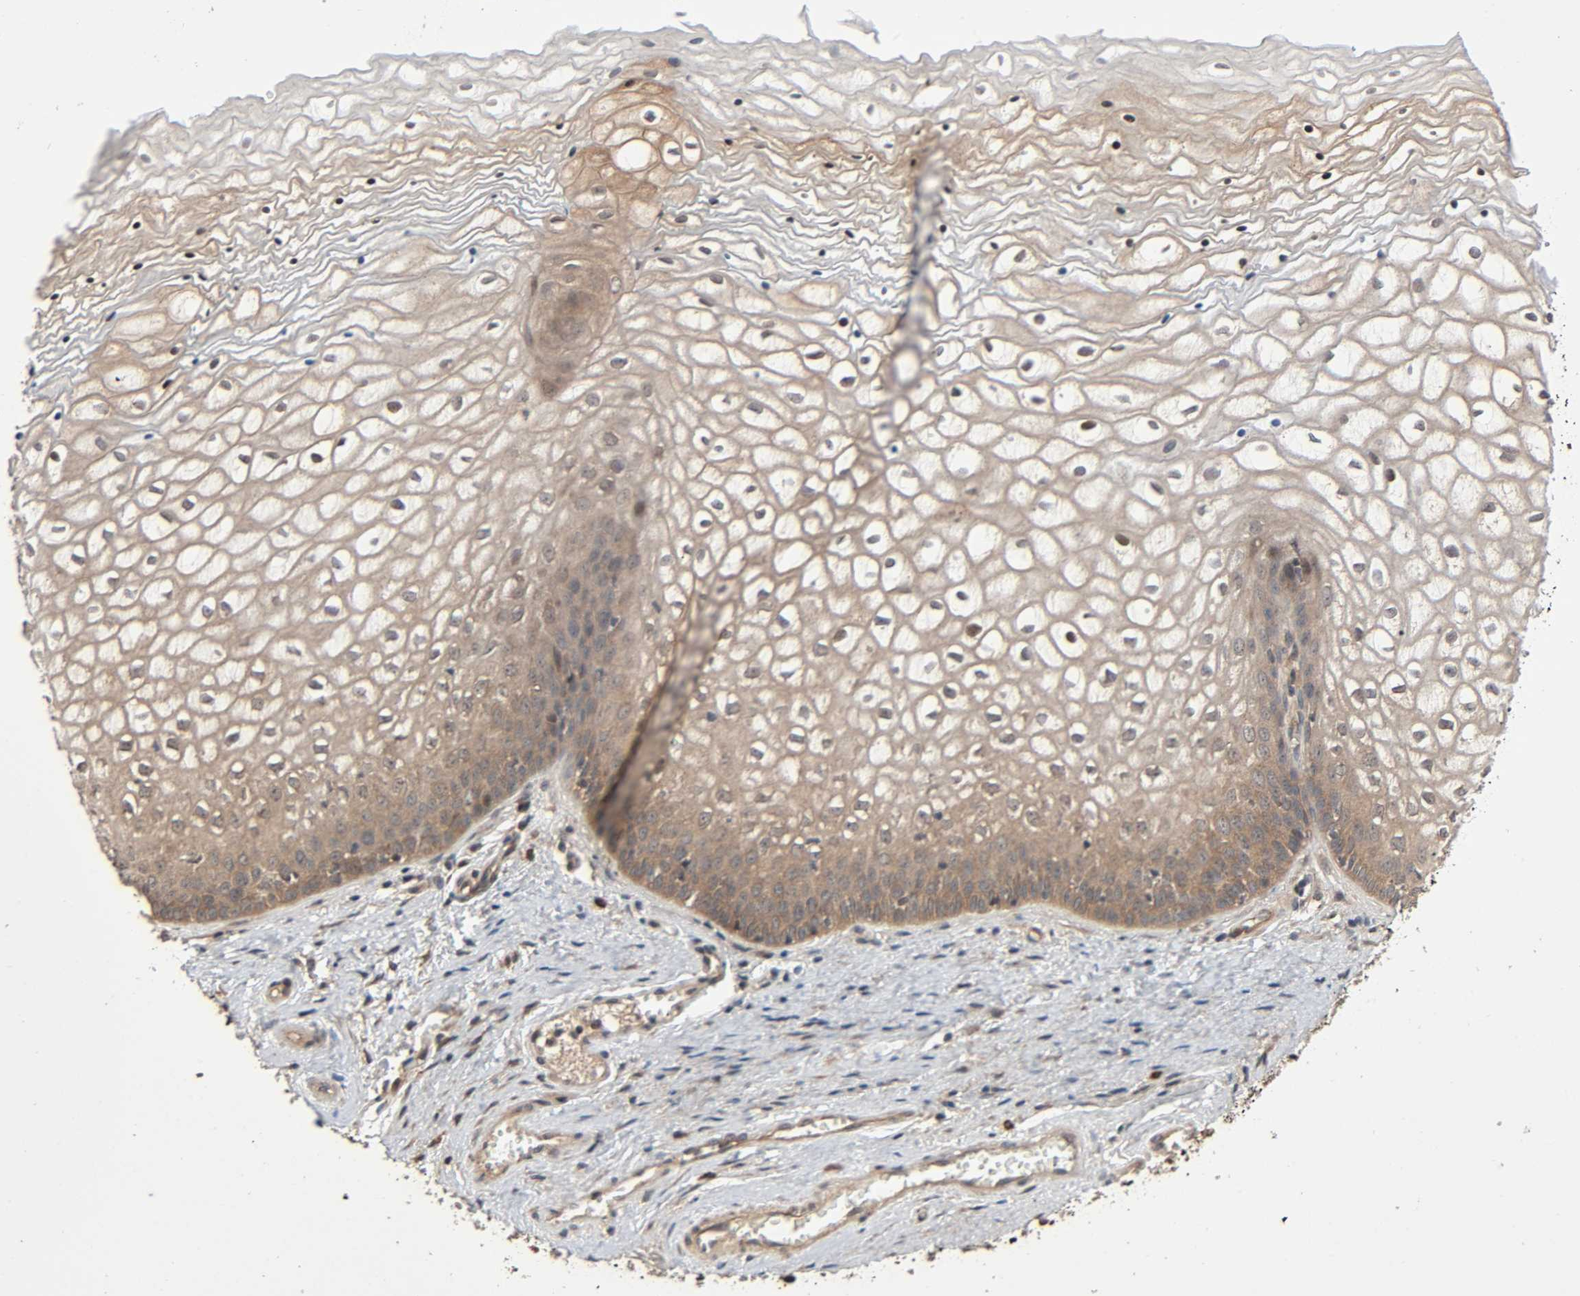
{"staining": {"intensity": "moderate", "quantity": ">75%", "location": "cytoplasmic/membranous,nuclear"}, "tissue": "vagina", "cell_type": "Squamous epithelial cells", "image_type": "normal", "snomed": [{"axis": "morphology", "description": "Normal tissue, NOS"}, {"axis": "topography", "description": "Vagina"}], "caption": "Immunohistochemistry (DAB) staining of benign human vagina exhibits moderate cytoplasmic/membranous,nuclear protein expression in approximately >75% of squamous epithelial cells.", "gene": "PPP2R1B", "patient": {"sex": "female", "age": 34}}